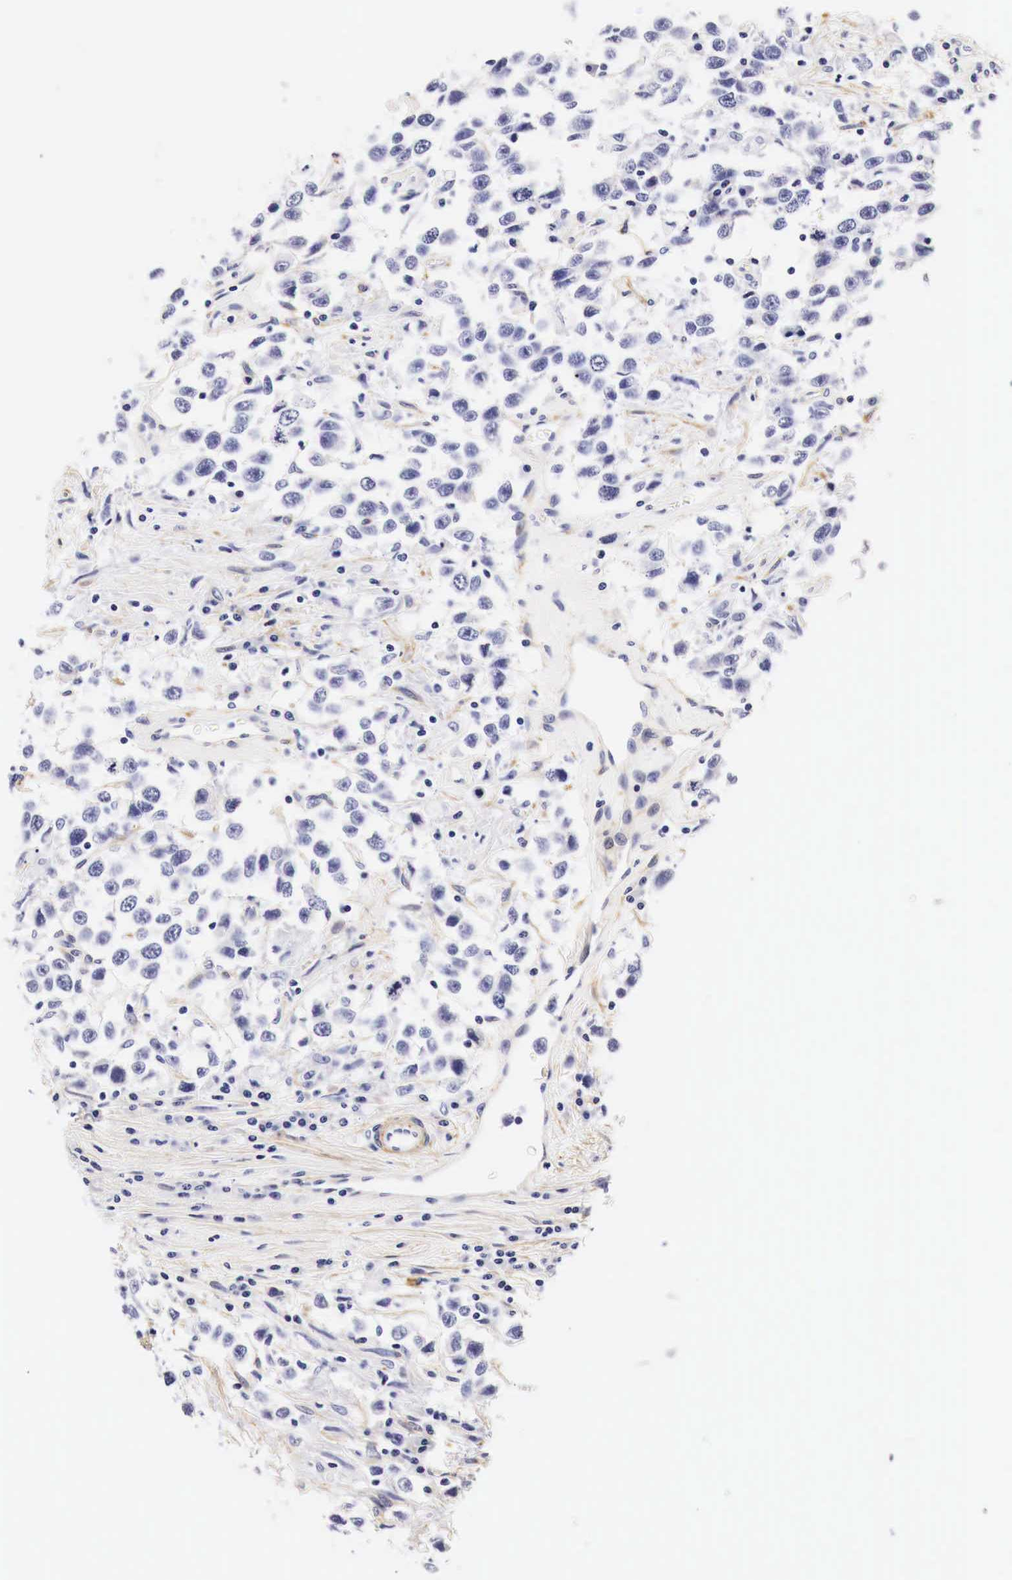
{"staining": {"intensity": "negative", "quantity": "none", "location": "none"}, "tissue": "testis cancer", "cell_type": "Tumor cells", "image_type": "cancer", "snomed": [{"axis": "morphology", "description": "Seminoma, NOS"}, {"axis": "topography", "description": "Testis"}], "caption": "The image demonstrates no significant expression in tumor cells of seminoma (testis).", "gene": "EGFR", "patient": {"sex": "male", "age": 41}}